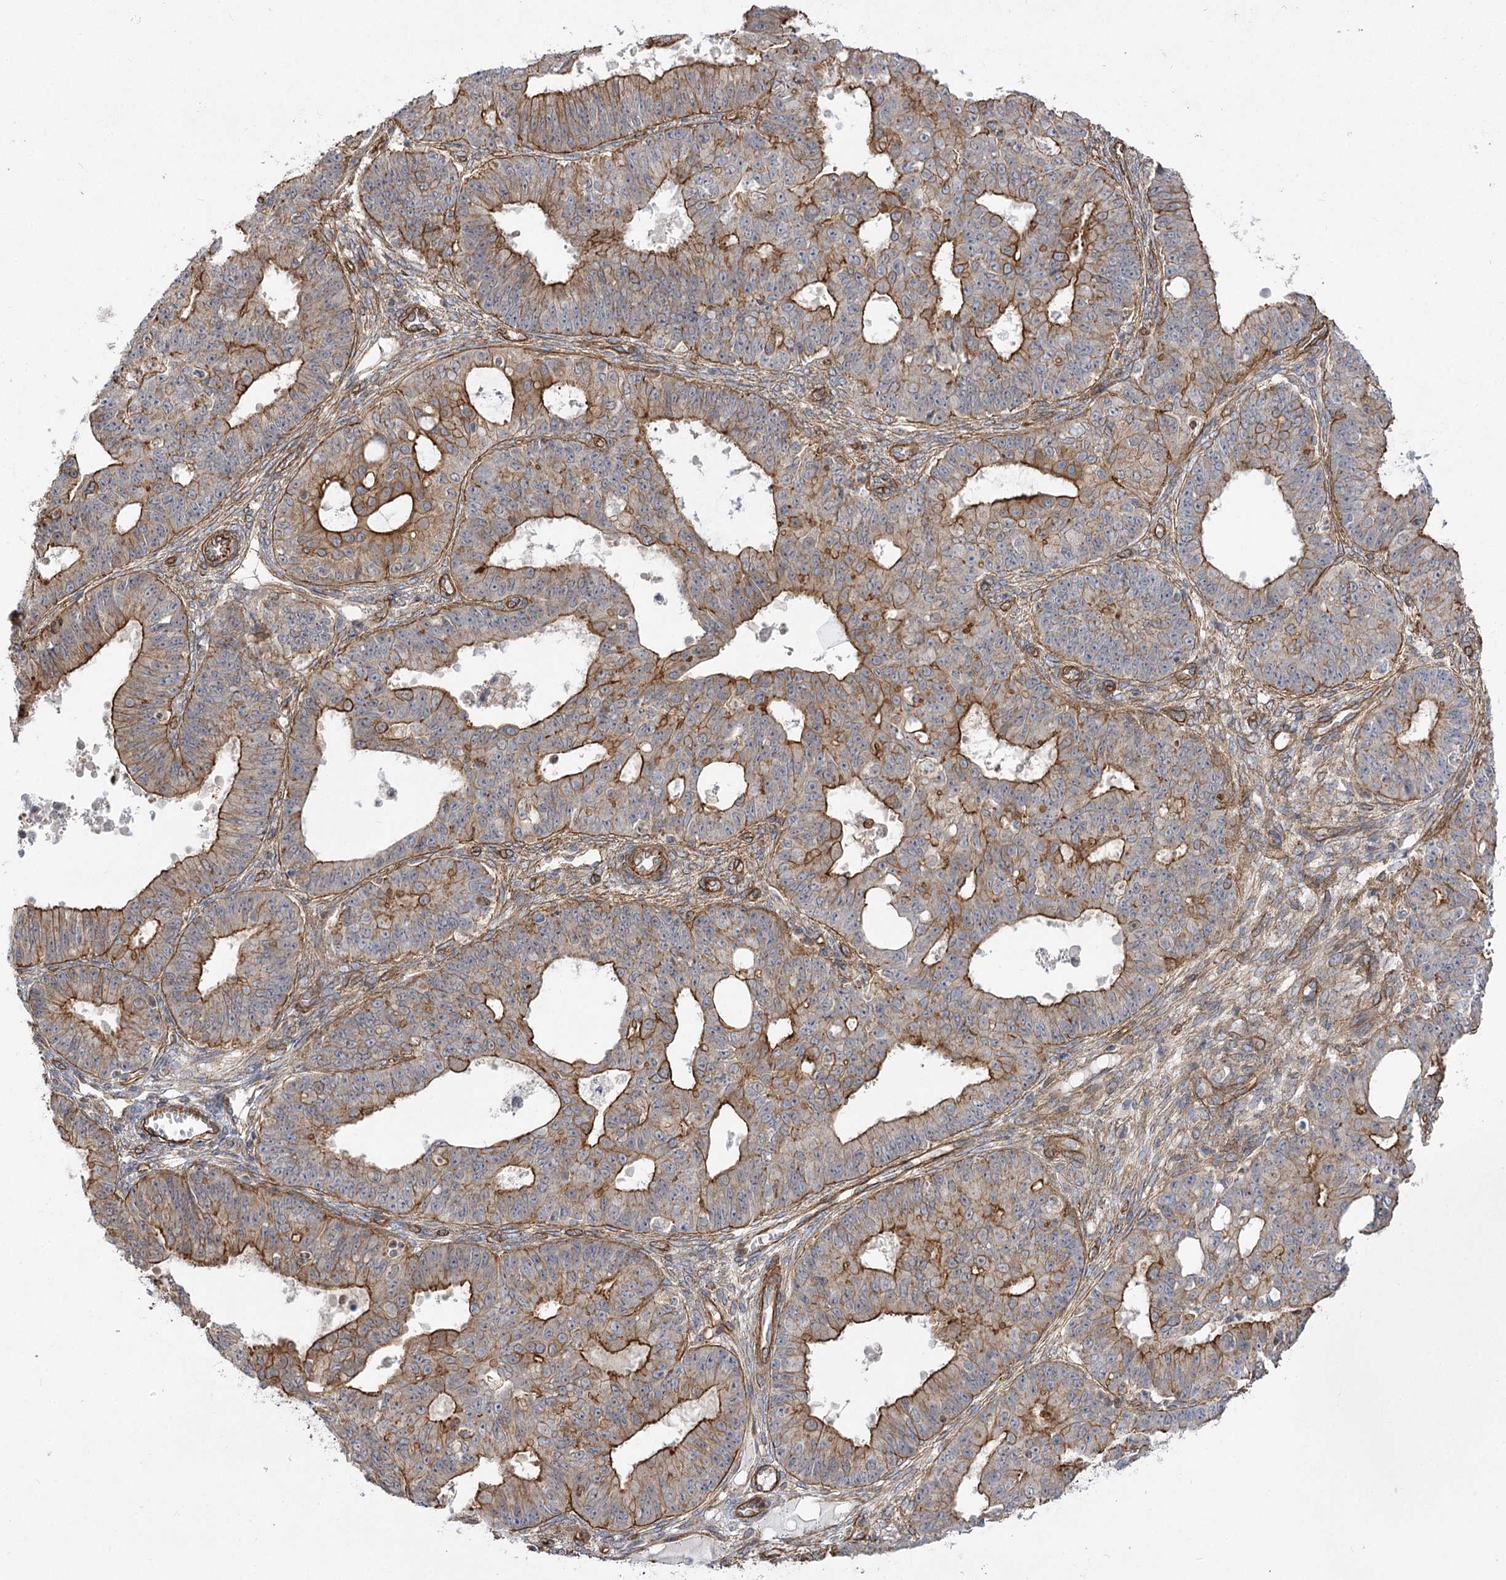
{"staining": {"intensity": "strong", "quantity": ">75%", "location": "cytoplasmic/membranous"}, "tissue": "ovarian cancer", "cell_type": "Tumor cells", "image_type": "cancer", "snomed": [{"axis": "morphology", "description": "Carcinoma, endometroid"}, {"axis": "topography", "description": "Appendix"}, {"axis": "topography", "description": "Ovary"}], "caption": "Approximately >75% of tumor cells in ovarian endometroid carcinoma display strong cytoplasmic/membranous protein staining as visualized by brown immunohistochemical staining.", "gene": "SH3BP5L", "patient": {"sex": "female", "age": 42}}